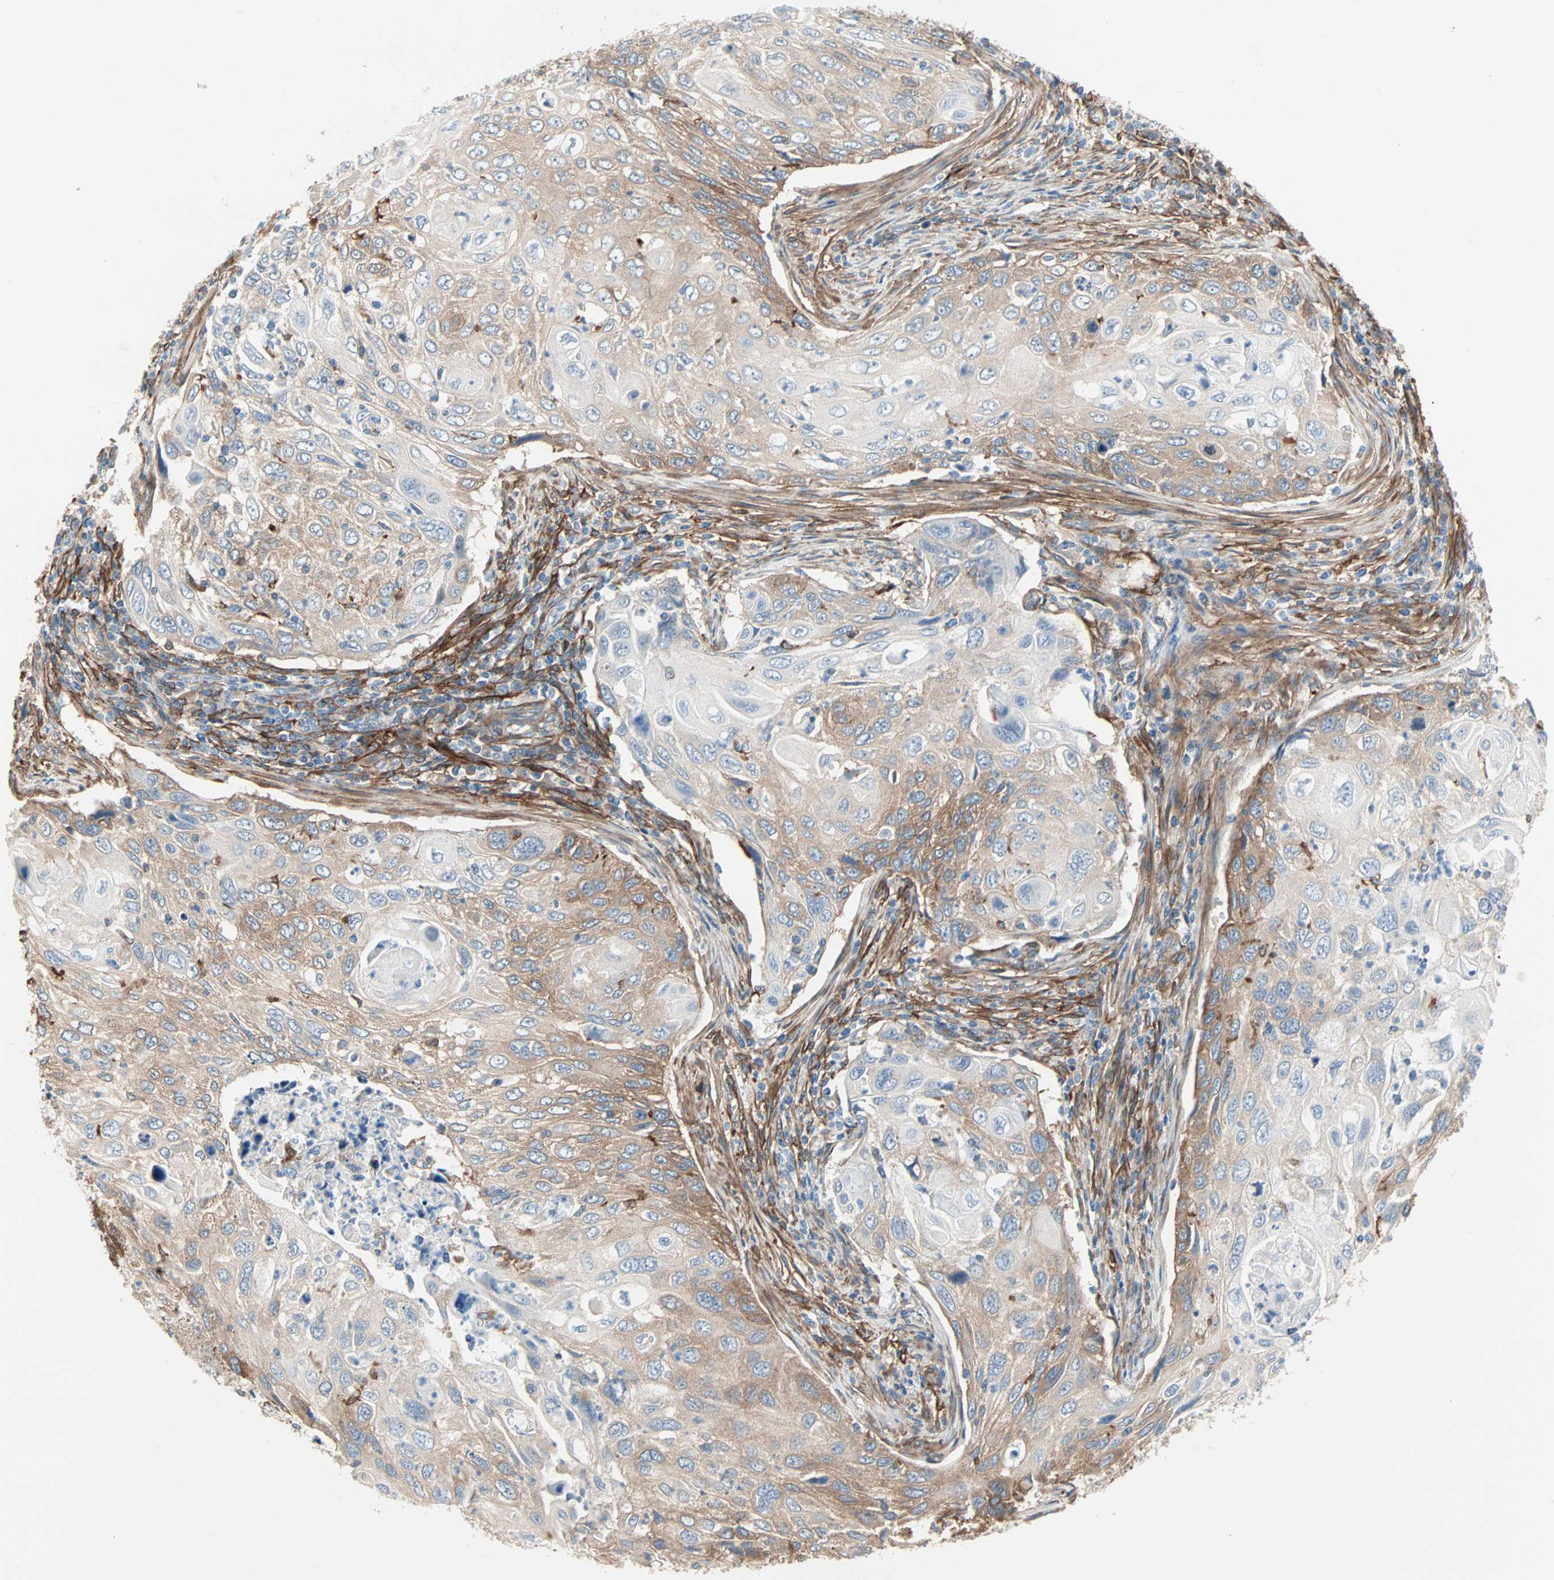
{"staining": {"intensity": "moderate", "quantity": ">75%", "location": "cytoplasmic/membranous"}, "tissue": "cervical cancer", "cell_type": "Tumor cells", "image_type": "cancer", "snomed": [{"axis": "morphology", "description": "Squamous cell carcinoma, NOS"}, {"axis": "topography", "description": "Cervix"}], "caption": "A brown stain labels moderate cytoplasmic/membranous expression of a protein in human cervical cancer tumor cells.", "gene": "EPB41L2", "patient": {"sex": "female", "age": 70}}